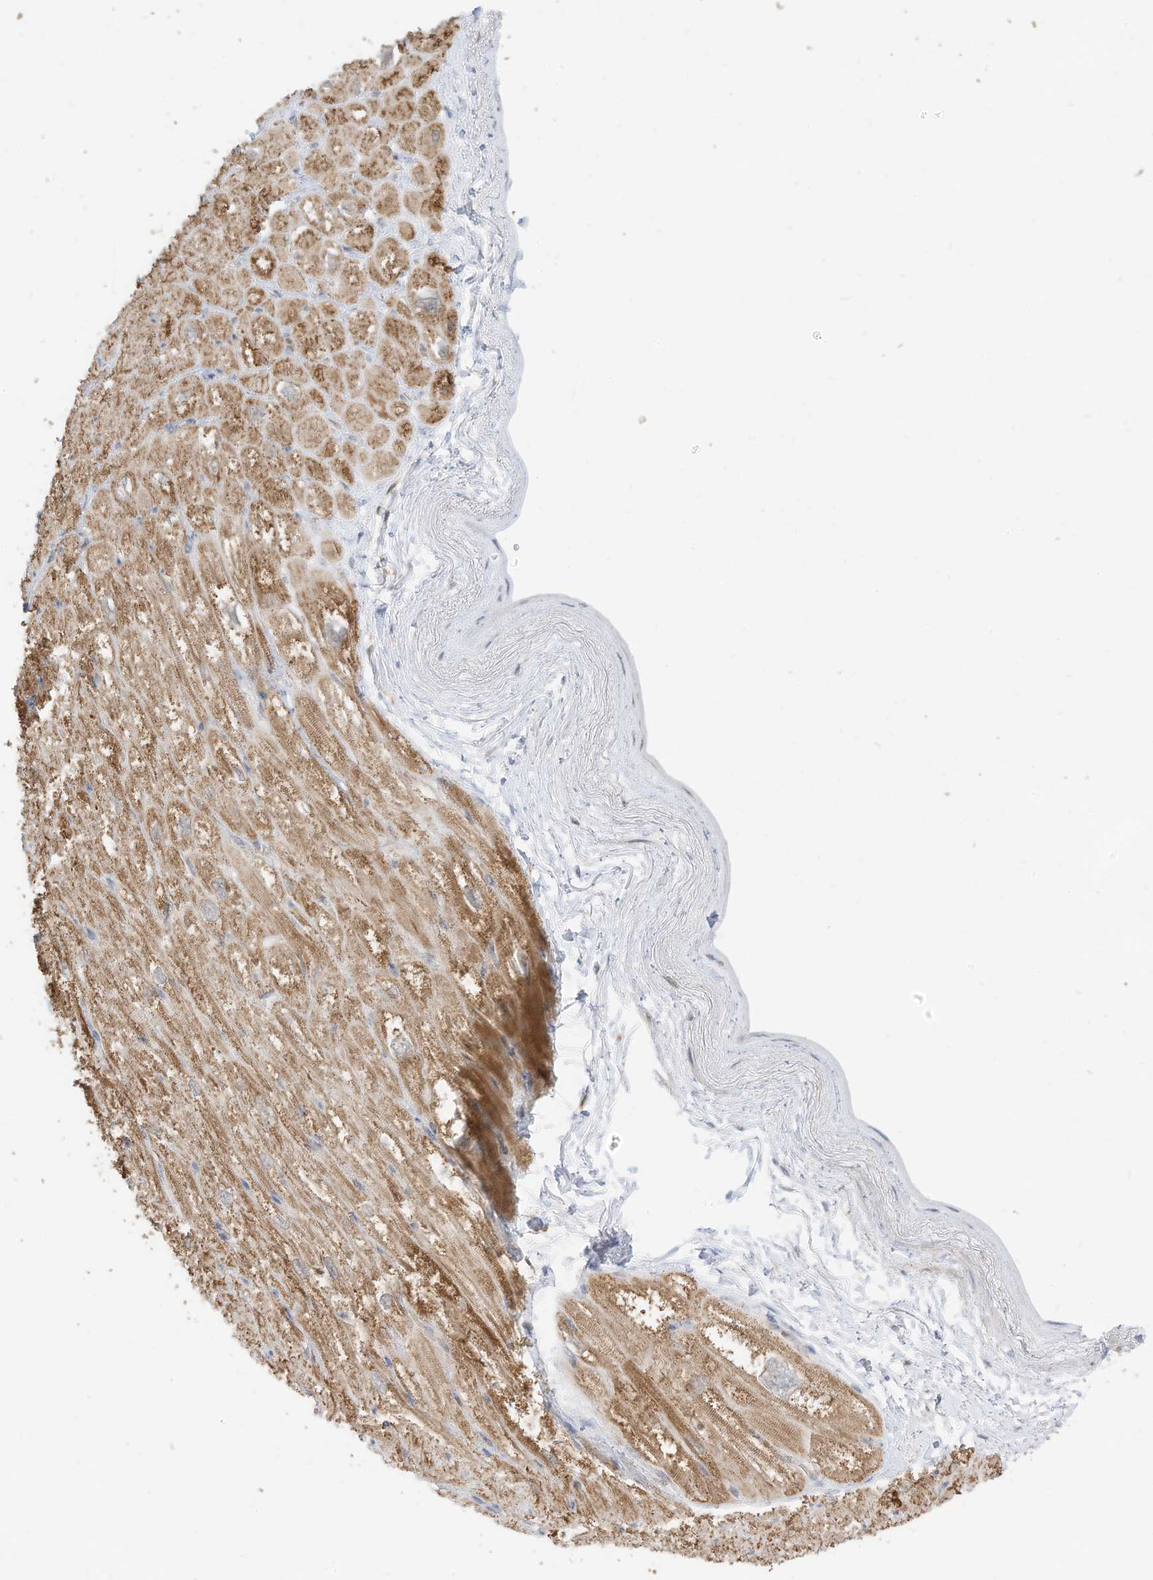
{"staining": {"intensity": "moderate", "quantity": ">75%", "location": "cytoplasmic/membranous"}, "tissue": "heart muscle", "cell_type": "Cardiomyocytes", "image_type": "normal", "snomed": [{"axis": "morphology", "description": "Normal tissue, NOS"}, {"axis": "topography", "description": "Heart"}], "caption": "Unremarkable heart muscle was stained to show a protein in brown. There is medium levels of moderate cytoplasmic/membranous positivity in approximately >75% of cardiomyocytes.", "gene": "MTUS2", "patient": {"sex": "male", "age": 50}}